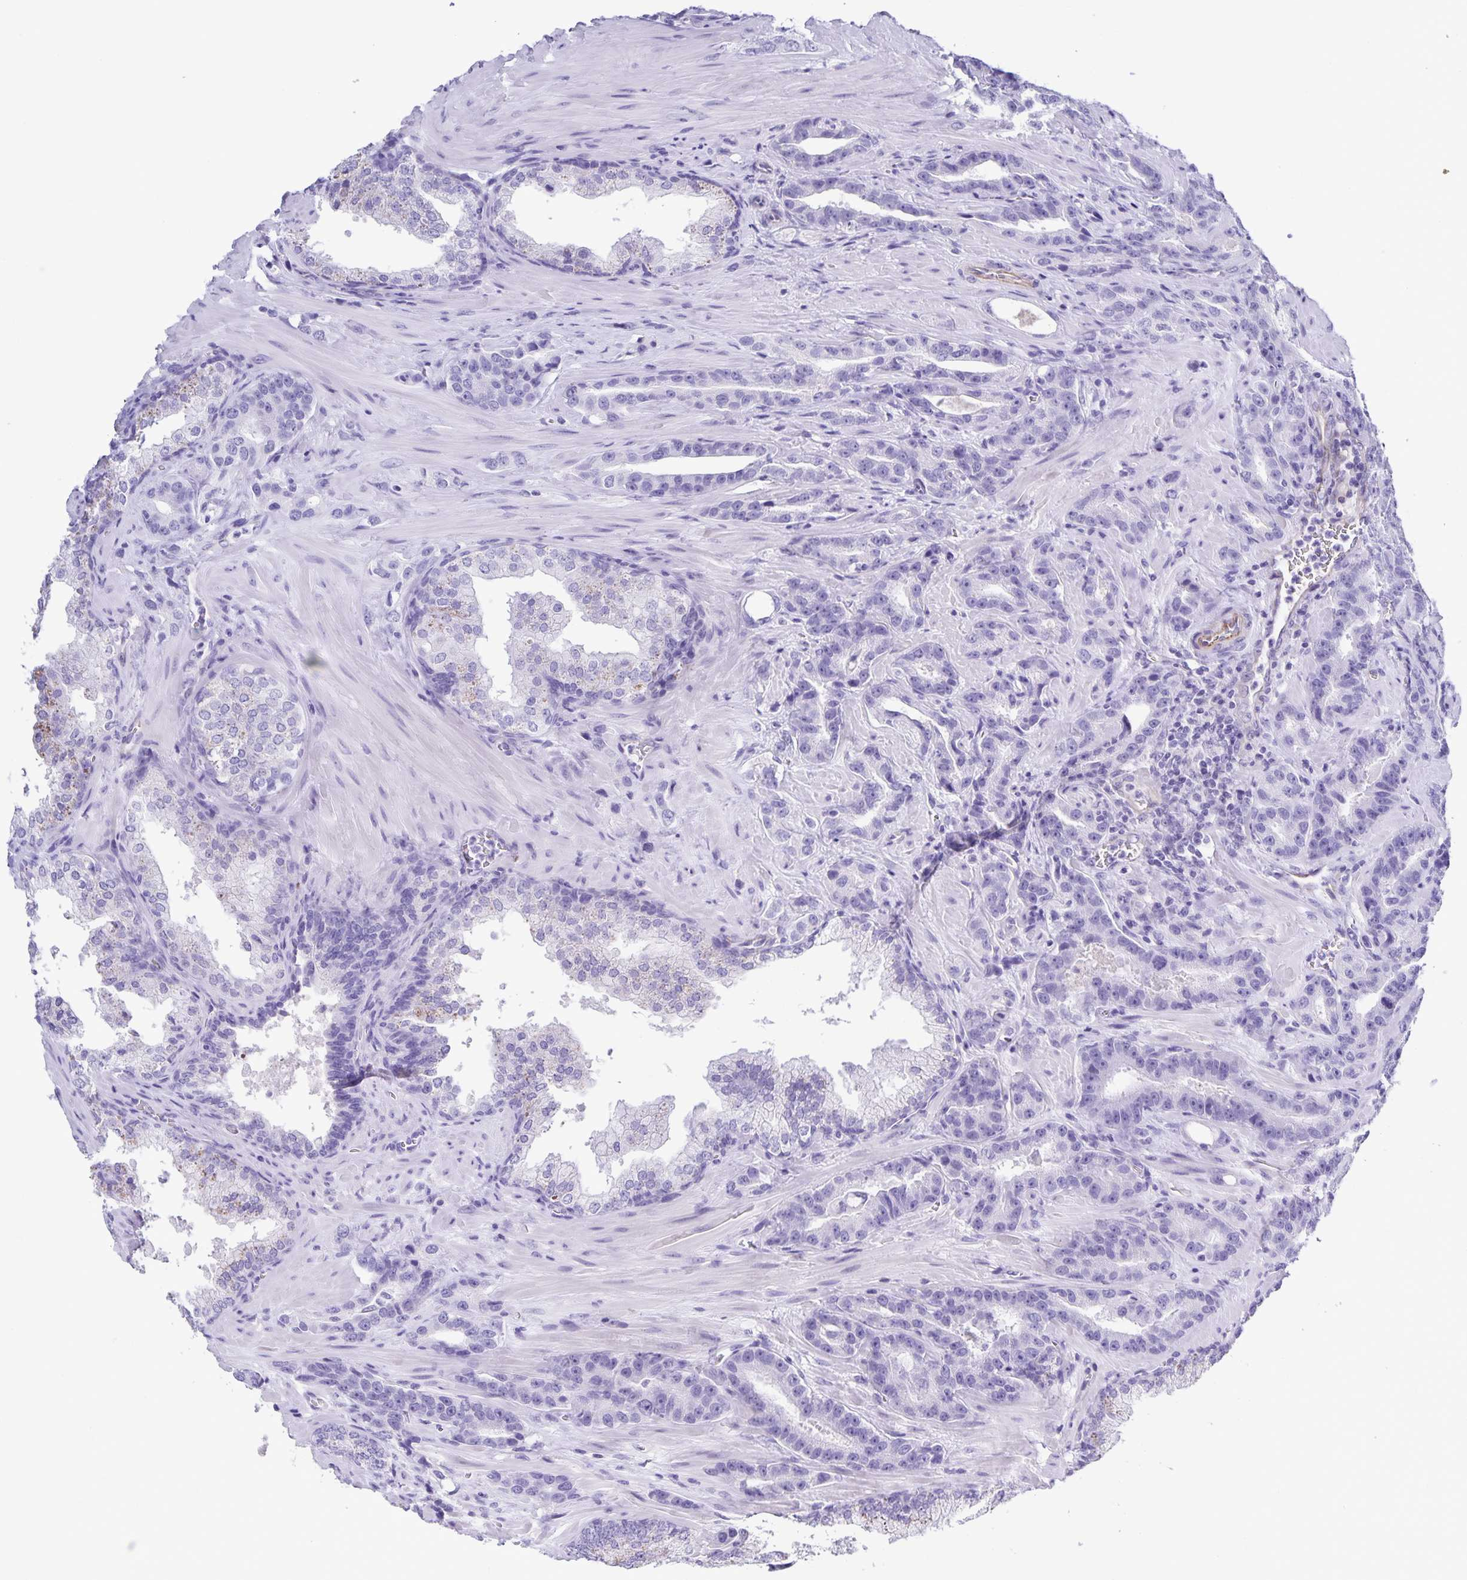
{"staining": {"intensity": "negative", "quantity": "none", "location": "none"}, "tissue": "prostate cancer", "cell_type": "Tumor cells", "image_type": "cancer", "snomed": [{"axis": "morphology", "description": "Adenocarcinoma, High grade"}, {"axis": "topography", "description": "Prostate"}], "caption": "This is an immunohistochemistry photomicrograph of human prostate cancer (adenocarcinoma (high-grade)). There is no staining in tumor cells.", "gene": "UBQLN3", "patient": {"sex": "male", "age": 65}}